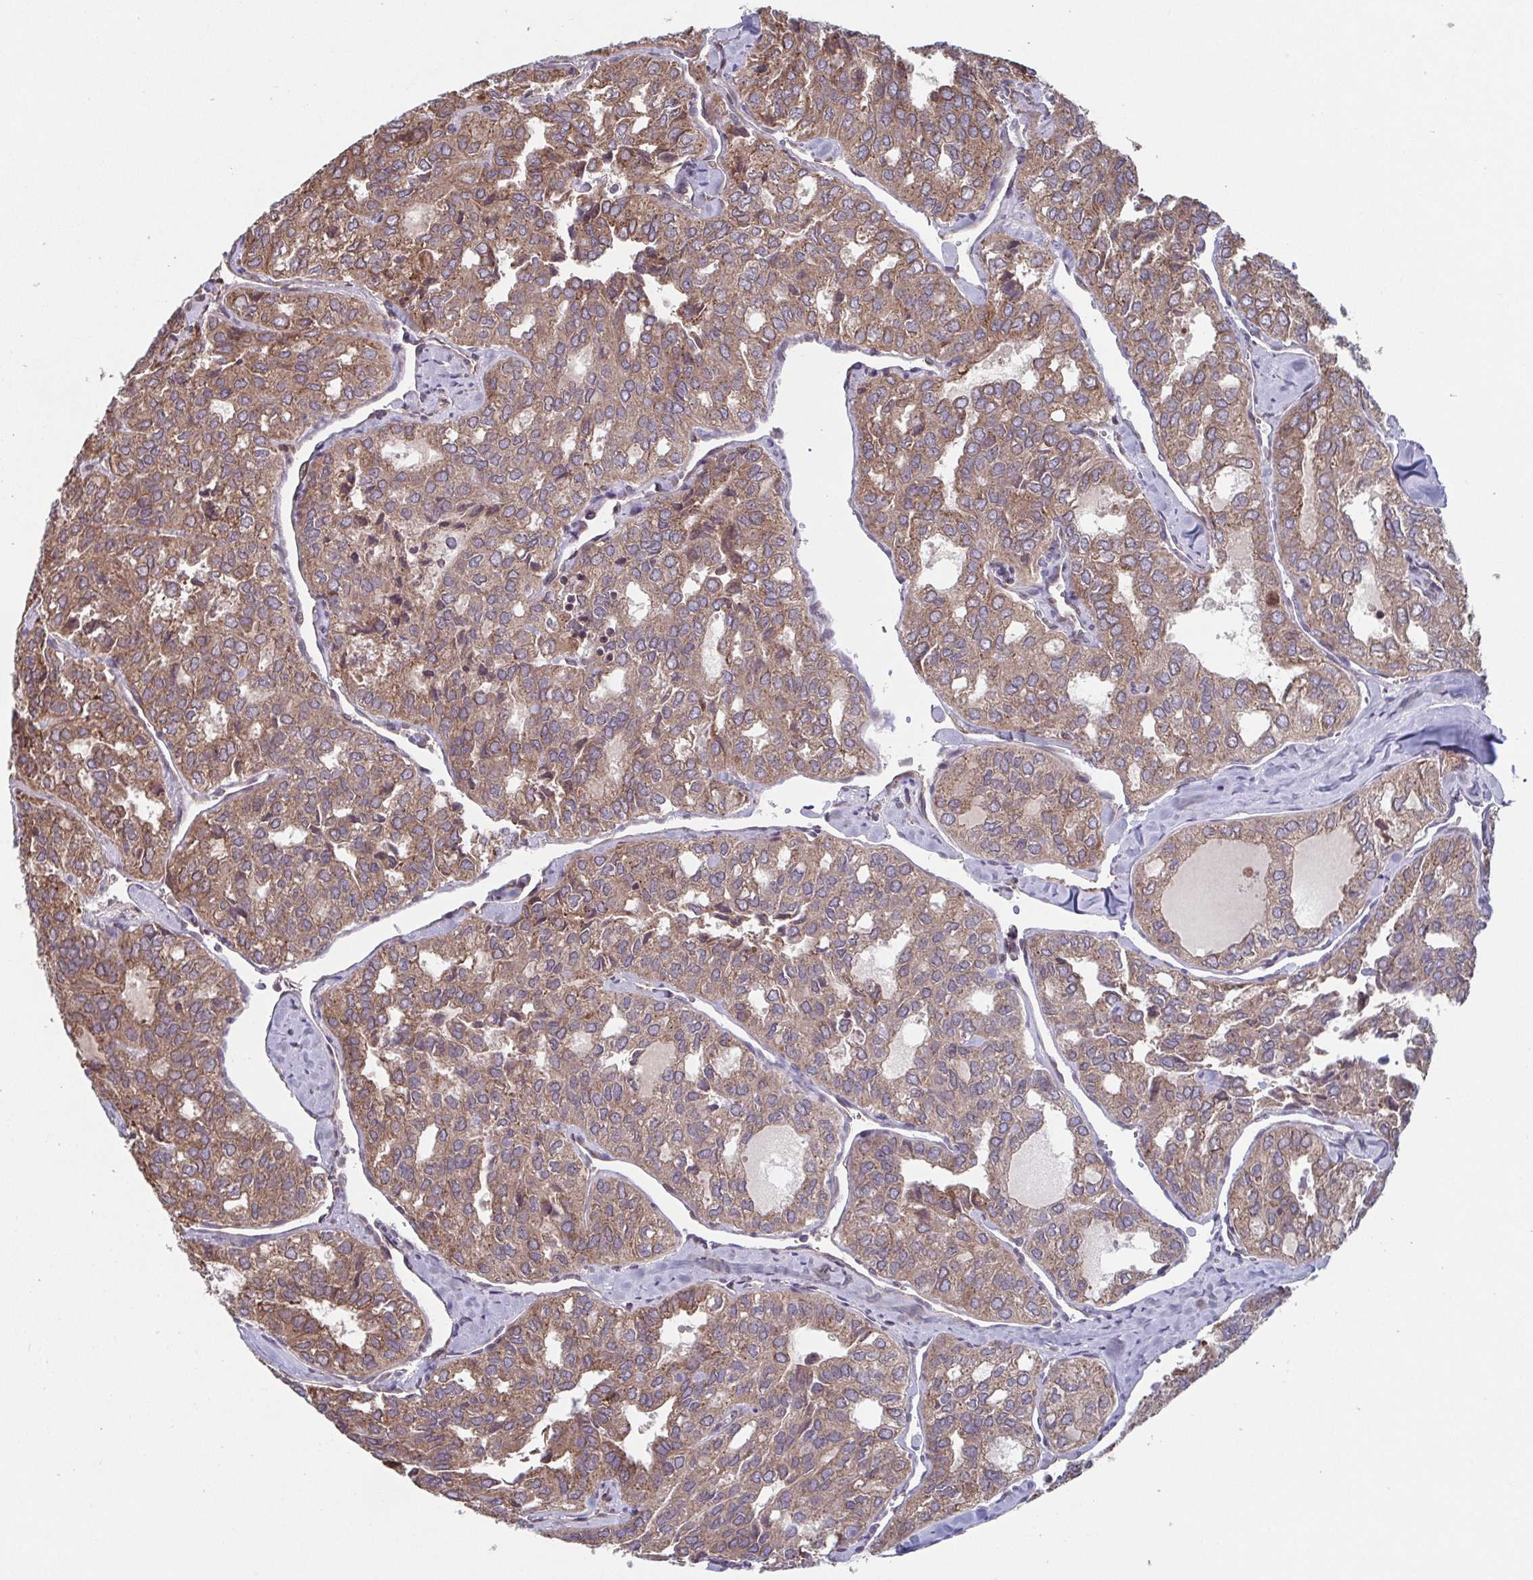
{"staining": {"intensity": "moderate", "quantity": ">75%", "location": "cytoplasmic/membranous"}, "tissue": "thyroid cancer", "cell_type": "Tumor cells", "image_type": "cancer", "snomed": [{"axis": "morphology", "description": "Follicular adenoma carcinoma, NOS"}, {"axis": "topography", "description": "Thyroid gland"}], "caption": "Brown immunohistochemical staining in human thyroid cancer exhibits moderate cytoplasmic/membranous positivity in about >75% of tumor cells.", "gene": "COPB1", "patient": {"sex": "male", "age": 75}}